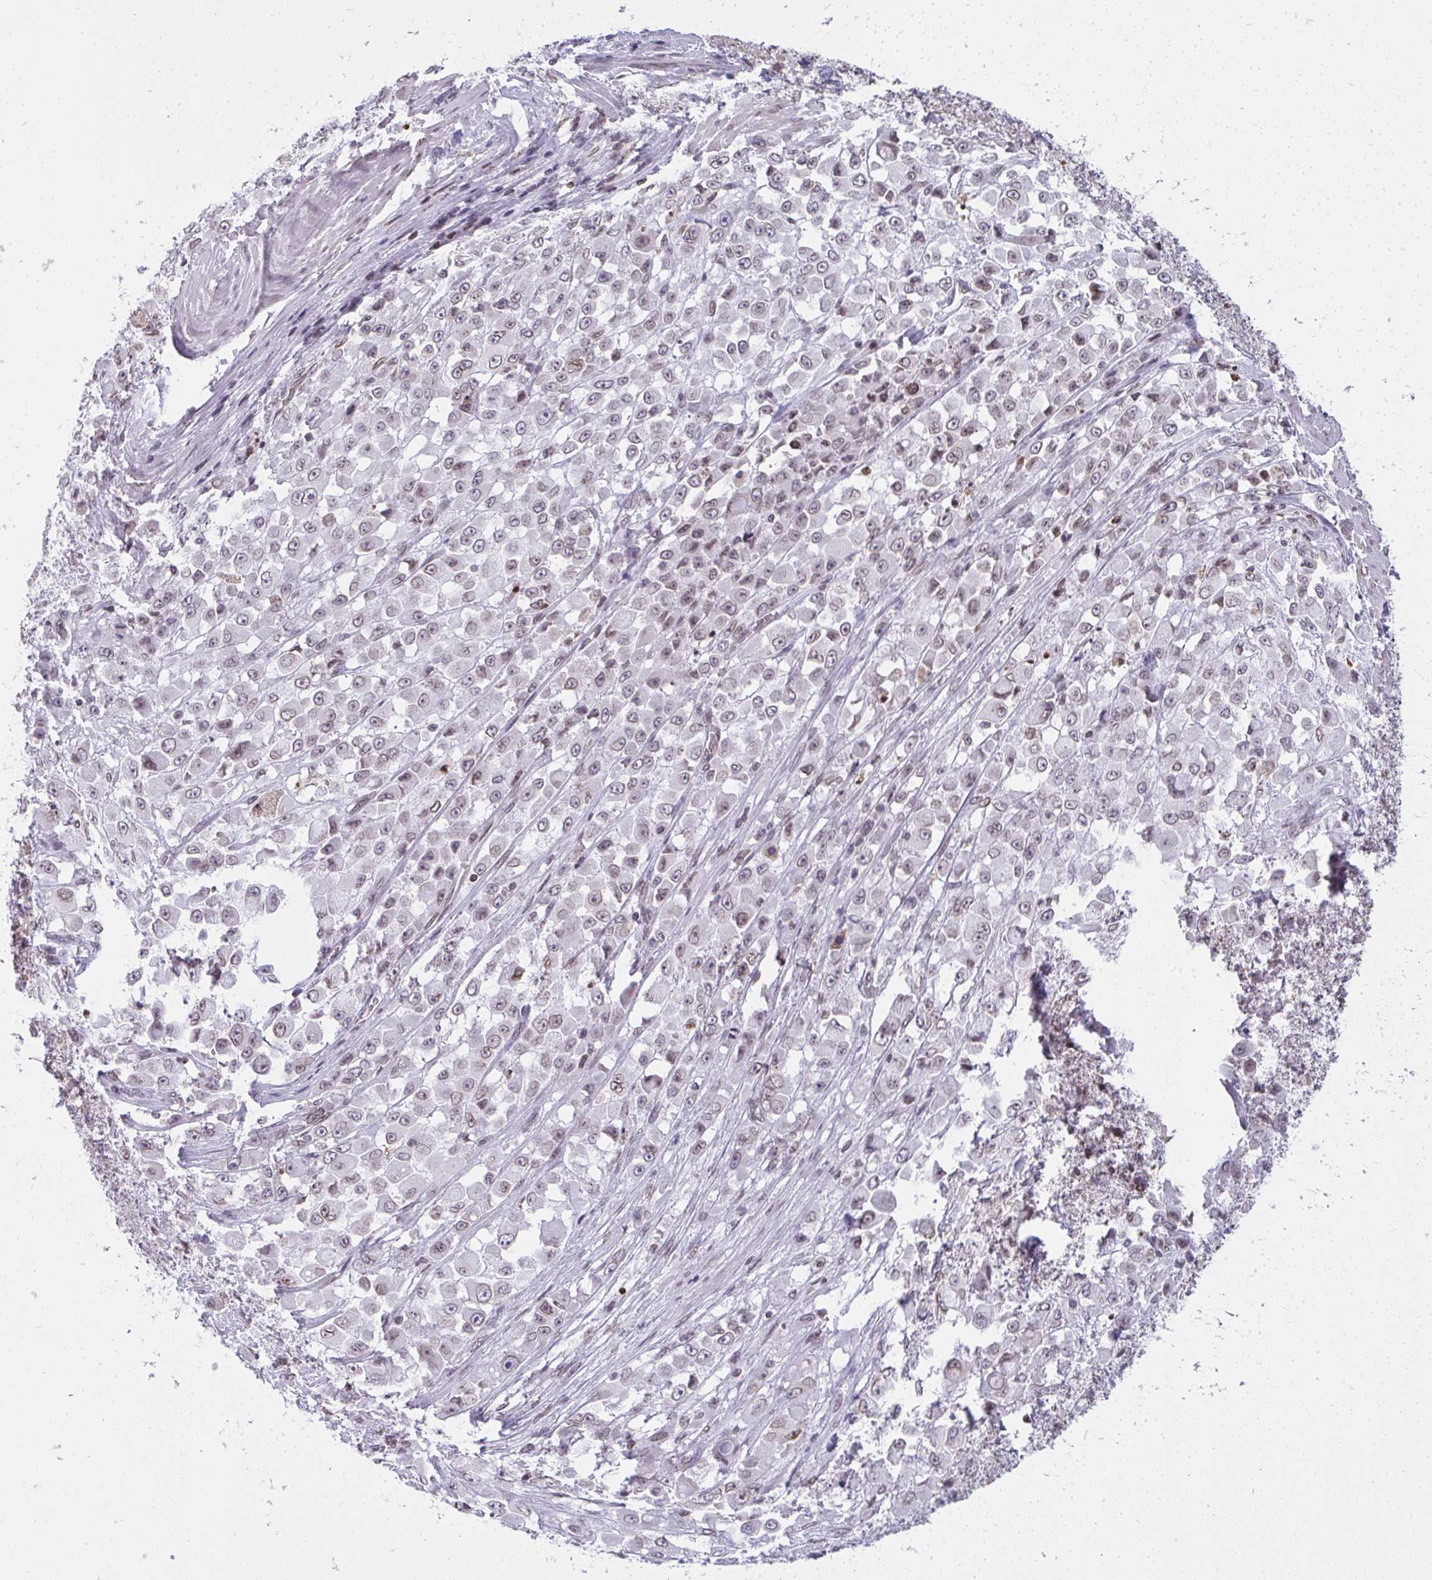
{"staining": {"intensity": "weak", "quantity": "25%-75%", "location": "cytoplasmic/membranous,nuclear"}, "tissue": "stomach cancer", "cell_type": "Tumor cells", "image_type": "cancer", "snomed": [{"axis": "morphology", "description": "Adenocarcinoma, NOS"}, {"axis": "topography", "description": "Stomach"}], "caption": "Protein staining of stomach cancer (adenocarcinoma) tissue shows weak cytoplasmic/membranous and nuclear staining in about 25%-75% of tumor cells.", "gene": "LMNB2", "patient": {"sex": "female", "age": 76}}